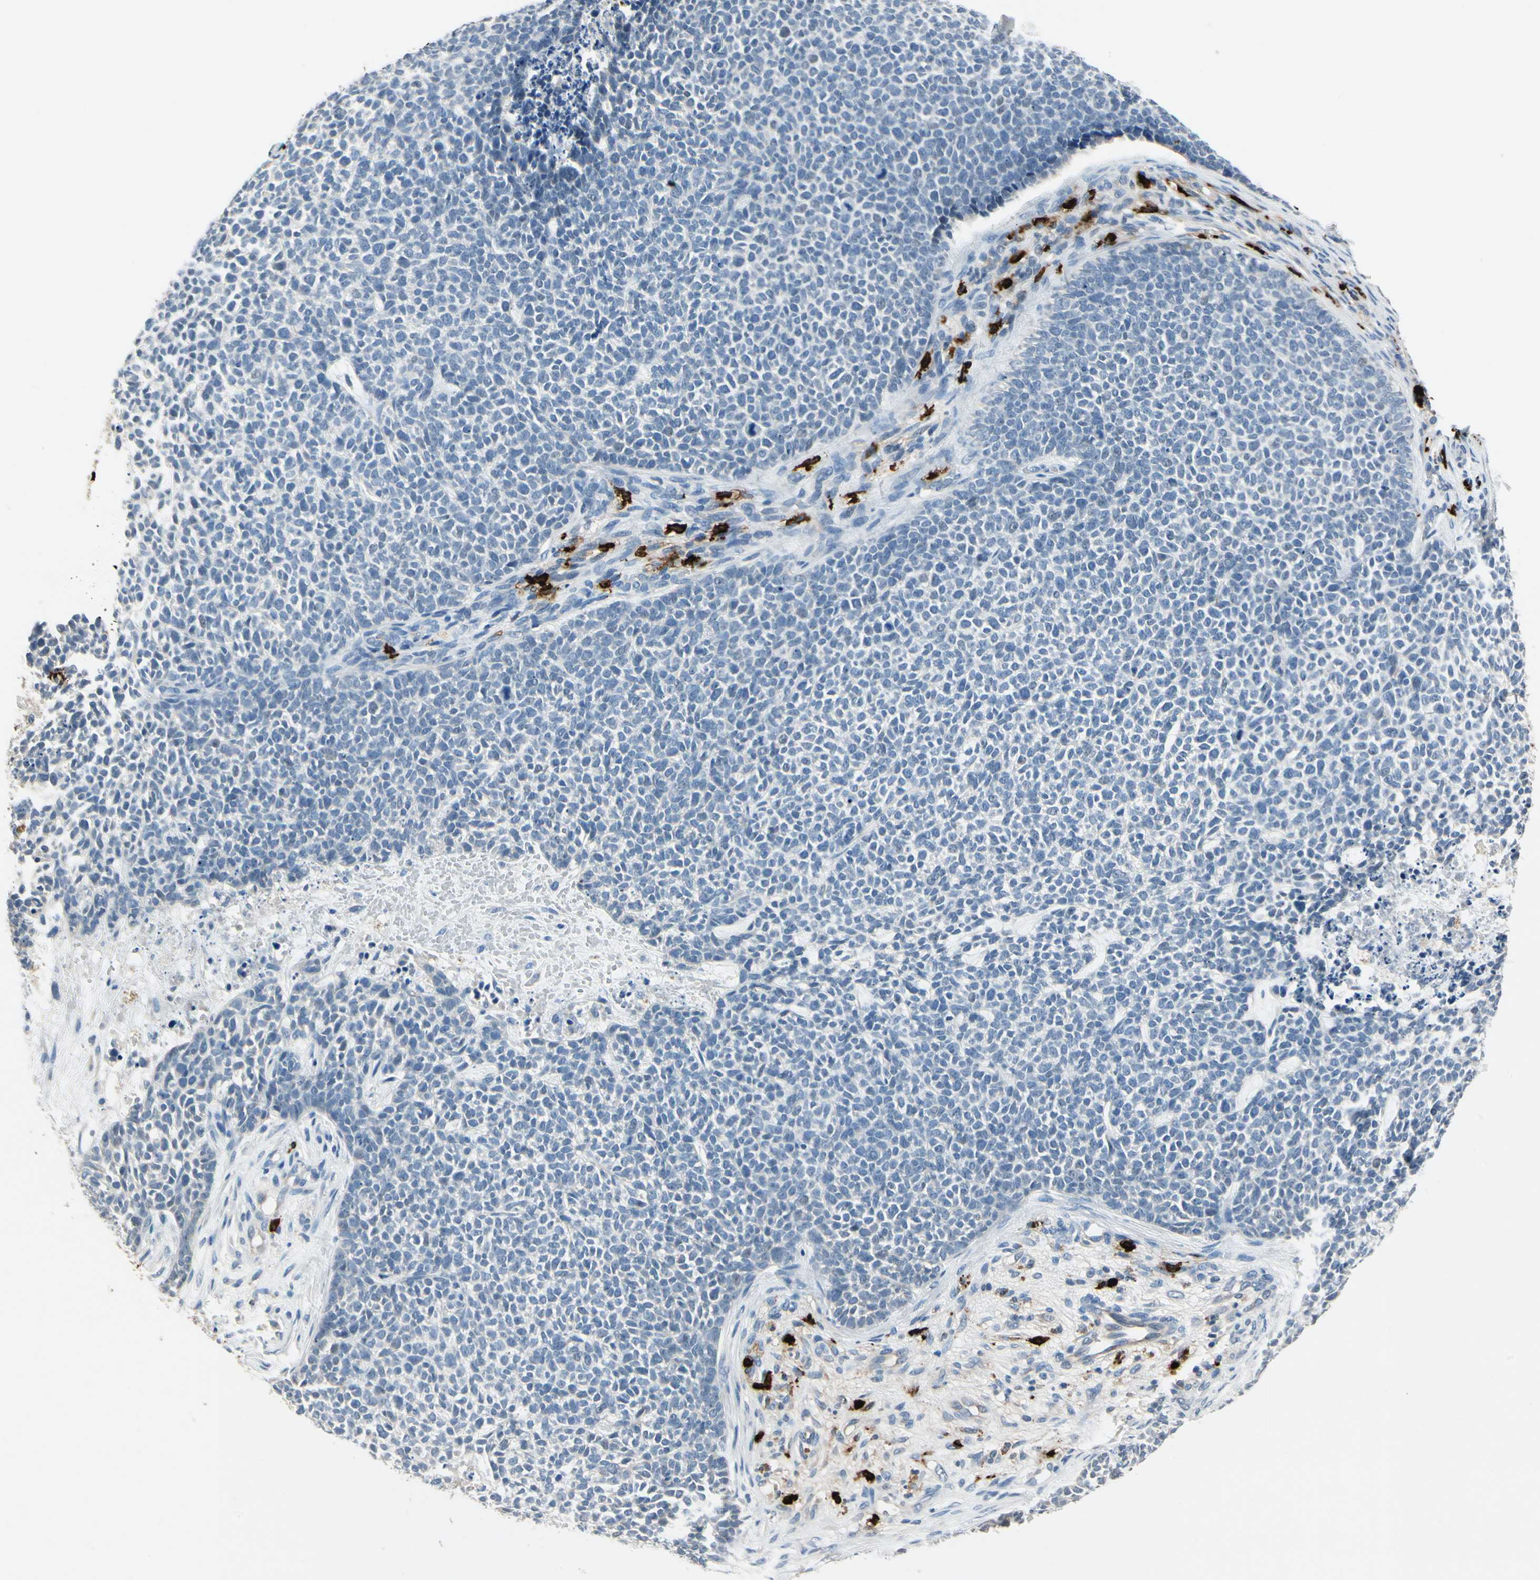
{"staining": {"intensity": "negative", "quantity": "none", "location": "none"}, "tissue": "skin cancer", "cell_type": "Tumor cells", "image_type": "cancer", "snomed": [{"axis": "morphology", "description": "Basal cell carcinoma"}, {"axis": "topography", "description": "Skin"}], "caption": "An IHC micrograph of basal cell carcinoma (skin) is shown. There is no staining in tumor cells of basal cell carcinoma (skin). The staining is performed using DAB brown chromogen with nuclei counter-stained in using hematoxylin.", "gene": "CPA3", "patient": {"sex": "female", "age": 84}}